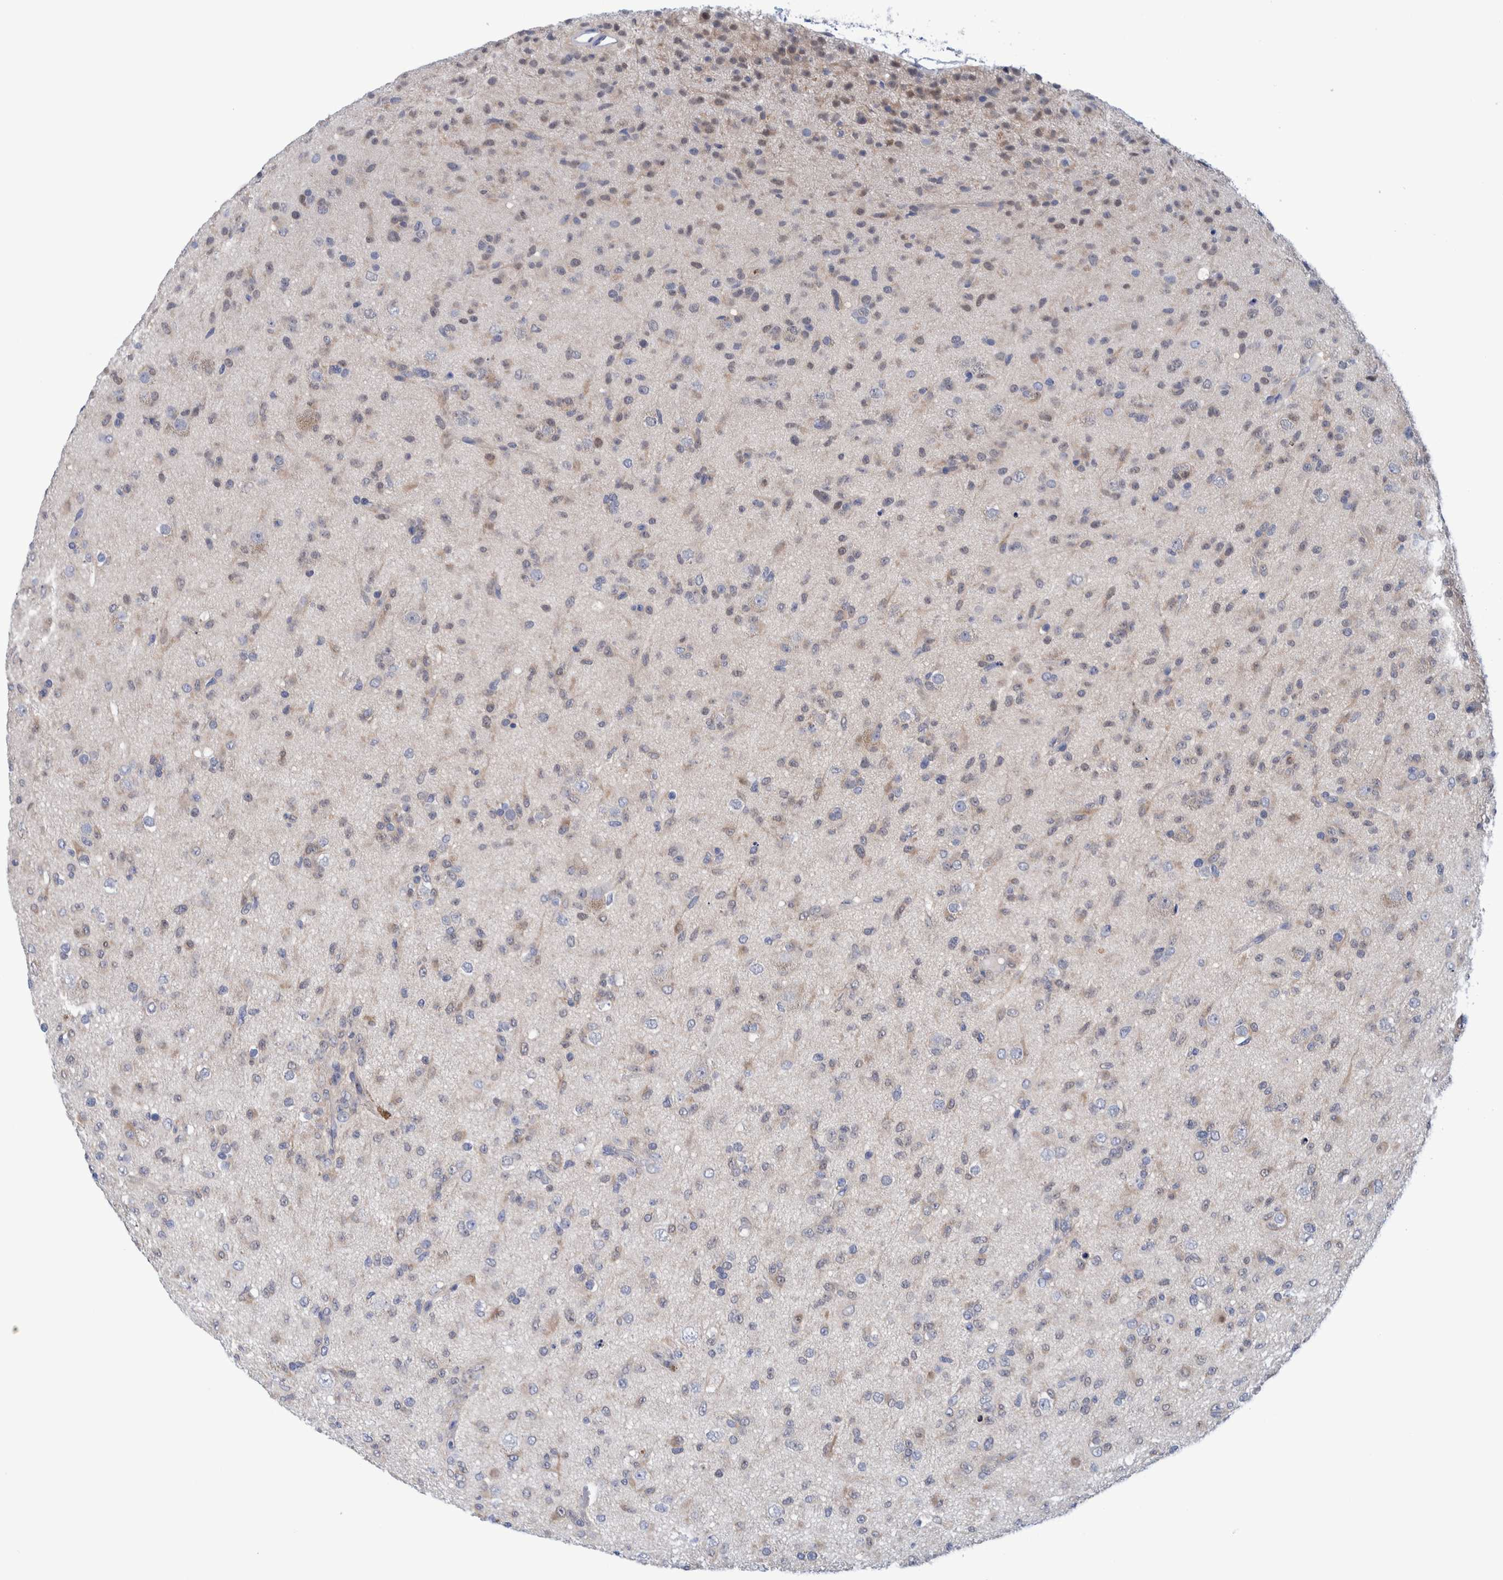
{"staining": {"intensity": "weak", "quantity": "<25%", "location": "cytoplasmic/membranous"}, "tissue": "glioma", "cell_type": "Tumor cells", "image_type": "cancer", "snomed": [{"axis": "morphology", "description": "Glioma, malignant, Low grade"}, {"axis": "topography", "description": "Brain"}], "caption": "DAB (3,3'-diaminobenzidine) immunohistochemical staining of human glioma displays no significant expression in tumor cells.", "gene": "PFAS", "patient": {"sex": "male", "age": 65}}